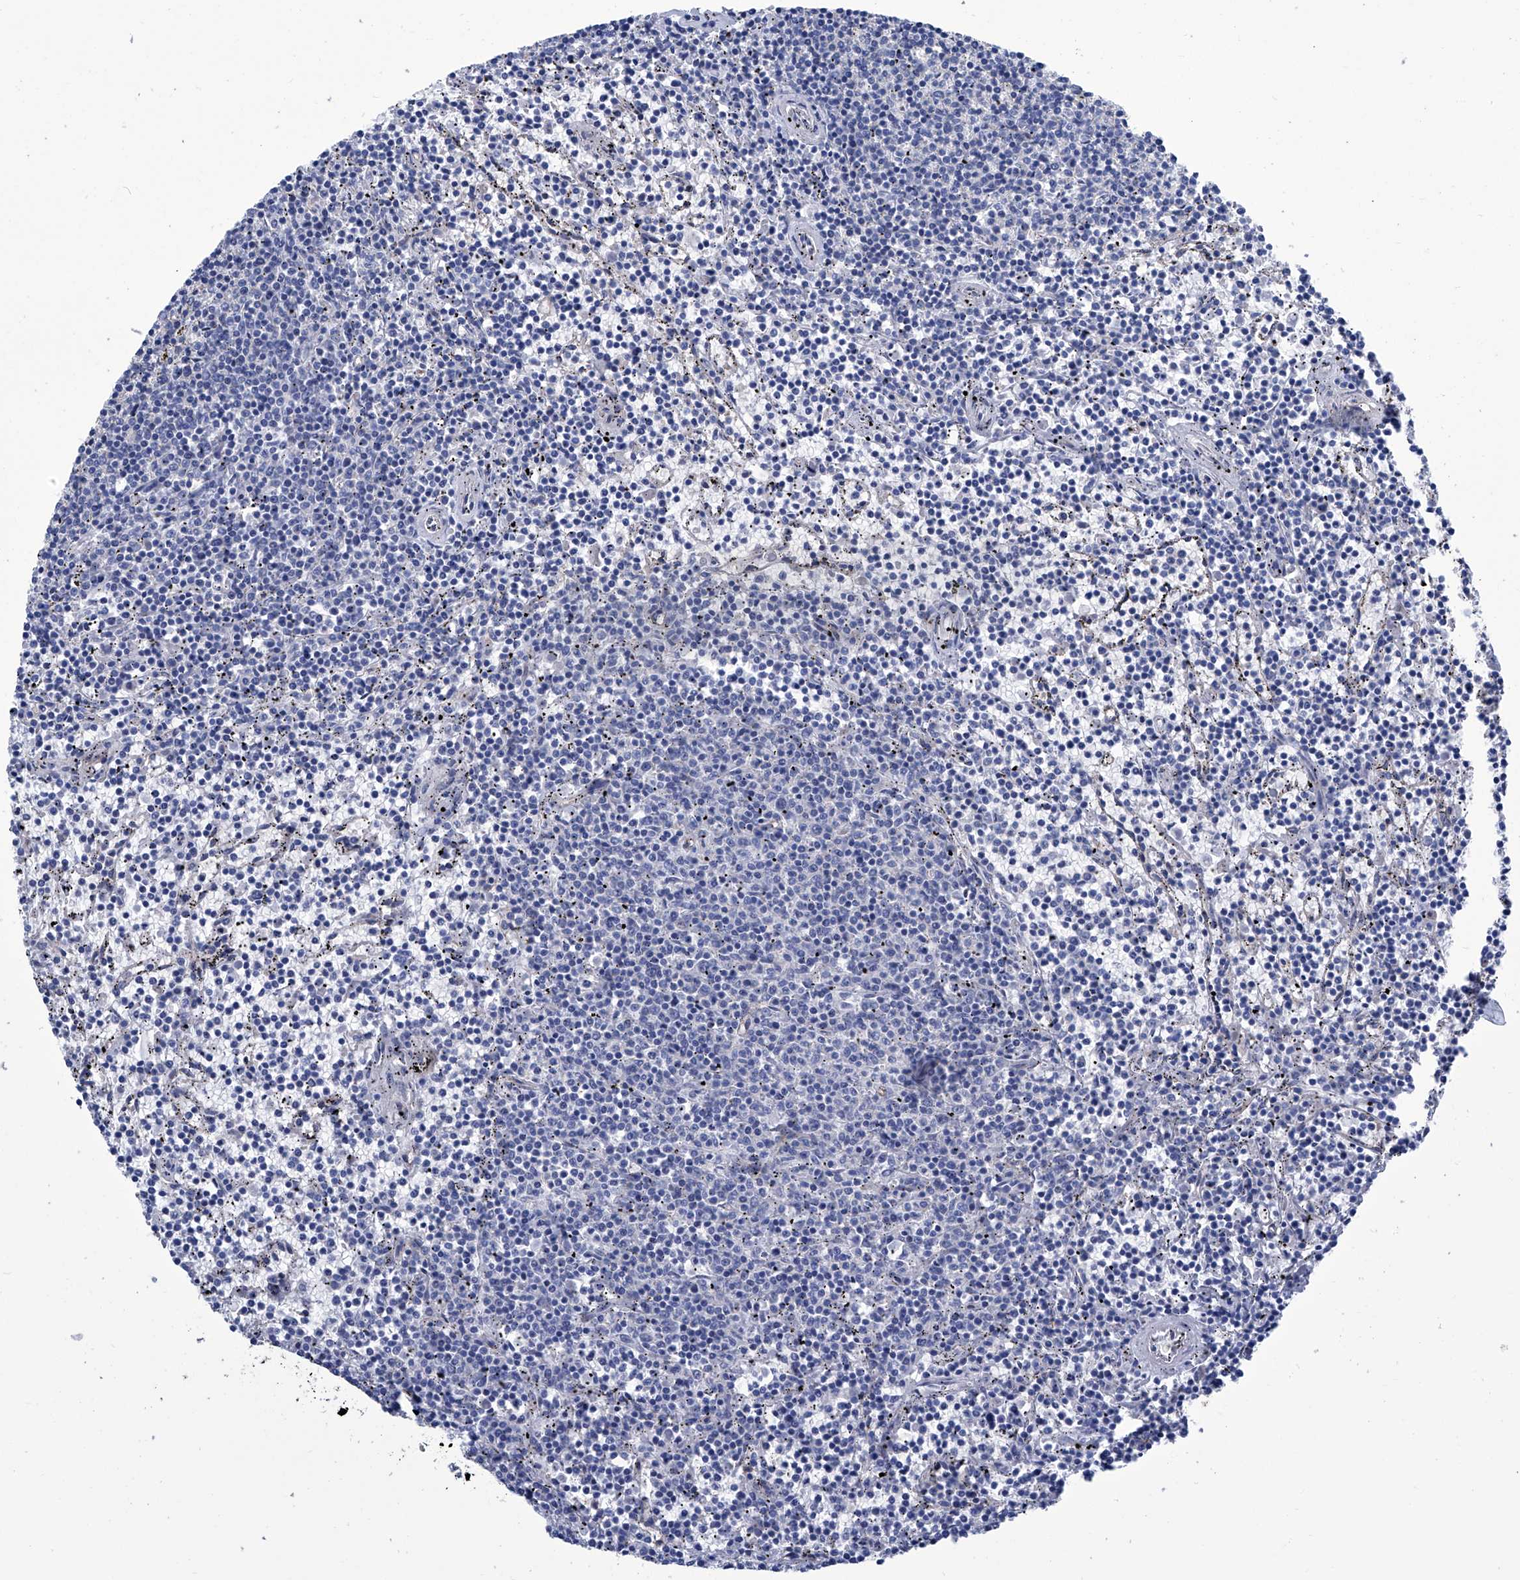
{"staining": {"intensity": "negative", "quantity": "none", "location": "none"}, "tissue": "lymphoma", "cell_type": "Tumor cells", "image_type": "cancer", "snomed": [{"axis": "morphology", "description": "Malignant lymphoma, non-Hodgkin's type, Low grade"}, {"axis": "topography", "description": "Spleen"}], "caption": "Tumor cells are negative for brown protein staining in lymphoma.", "gene": "SMS", "patient": {"sex": "female", "age": 50}}